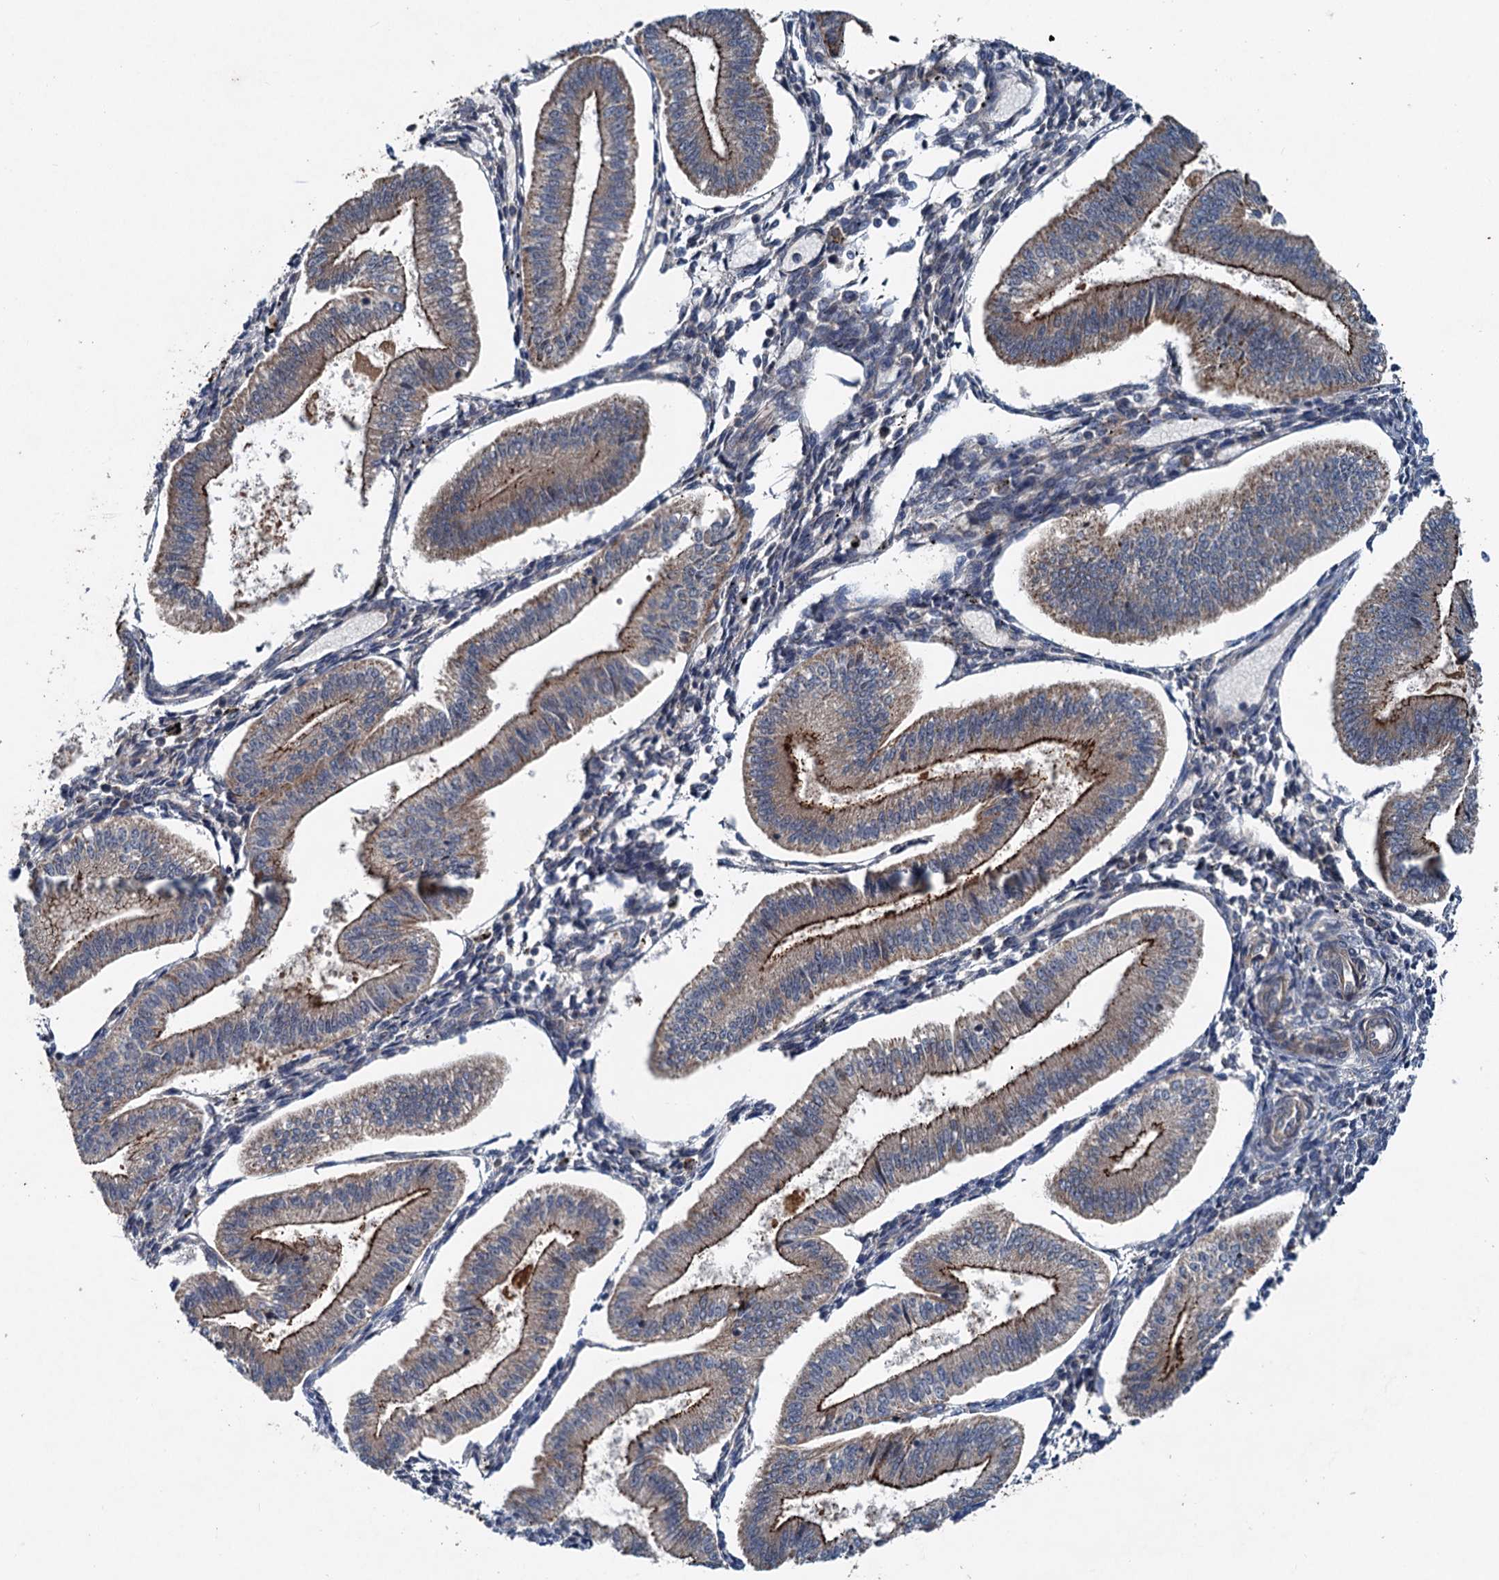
{"staining": {"intensity": "negative", "quantity": "none", "location": "none"}, "tissue": "endometrium", "cell_type": "Cells in endometrial stroma", "image_type": "normal", "snomed": [{"axis": "morphology", "description": "Normal tissue, NOS"}, {"axis": "topography", "description": "Endometrium"}], "caption": "Immunohistochemistry image of normal human endometrium stained for a protein (brown), which displays no expression in cells in endometrial stroma. (Stains: DAB IHC with hematoxylin counter stain, Microscopy: brightfield microscopy at high magnification).", "gene": "N4BP2L2", "patient": {"sex": "female", "age": 34}}